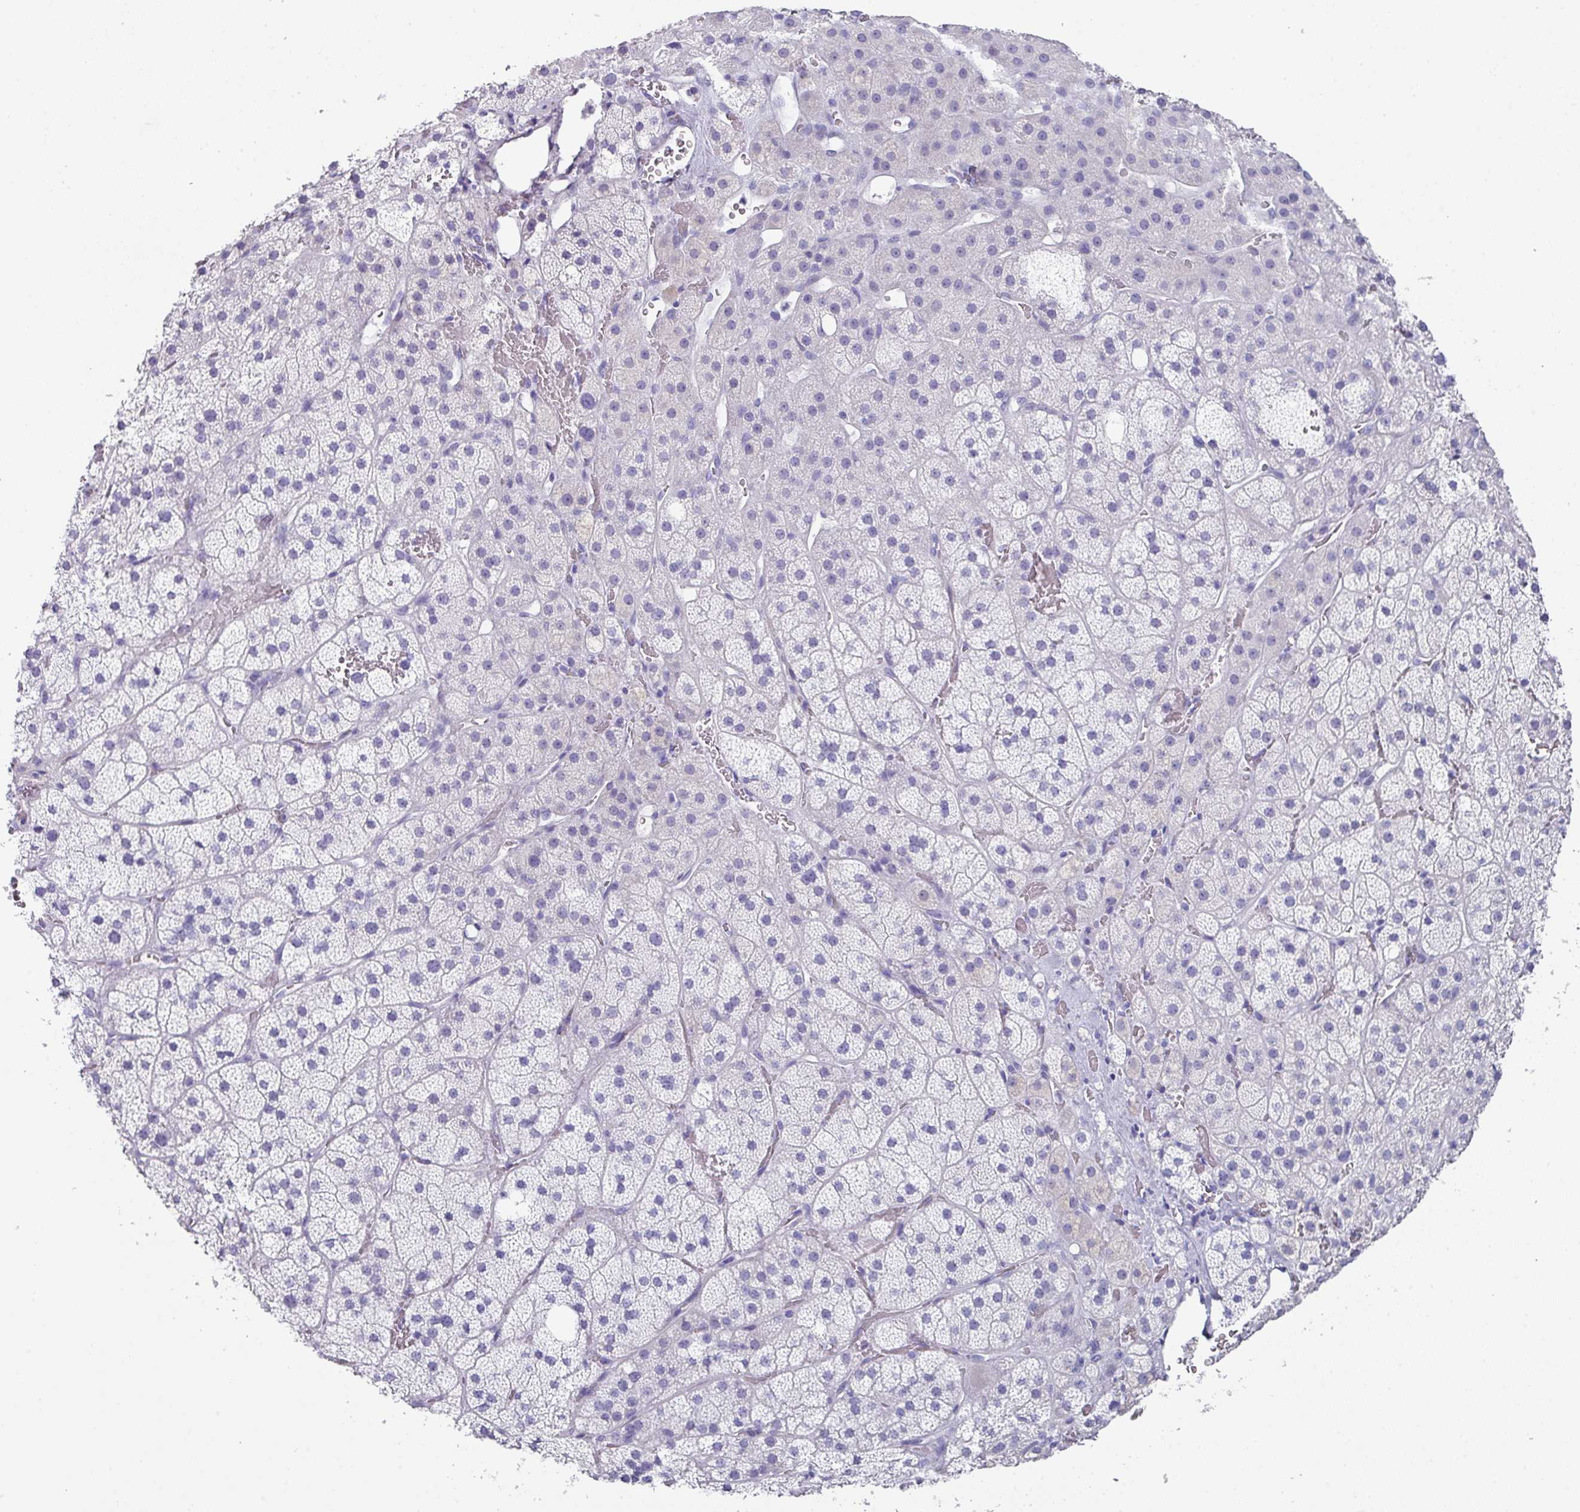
{"staining": {"intensity": "negative", "quantity": "none", "location": "none"}, "tissue": "adrenal gland", "cell_type": "Glandular cells", "image_type": "normal", "snomed": [{"axis": "morphology", "description": "Normal tissue, NOS"}, {"axis": "topography", "description": "Adrenal gland"}], "caption": "An immunohistochemistry histopathology image of normal adrenal gland is shown. There is no staining in glandular cells of adrenal gland. (IHC, brightfield microscopy, high magnification).", "gene": "PEX10", "patient": {"sex": "male", "age": 57}}